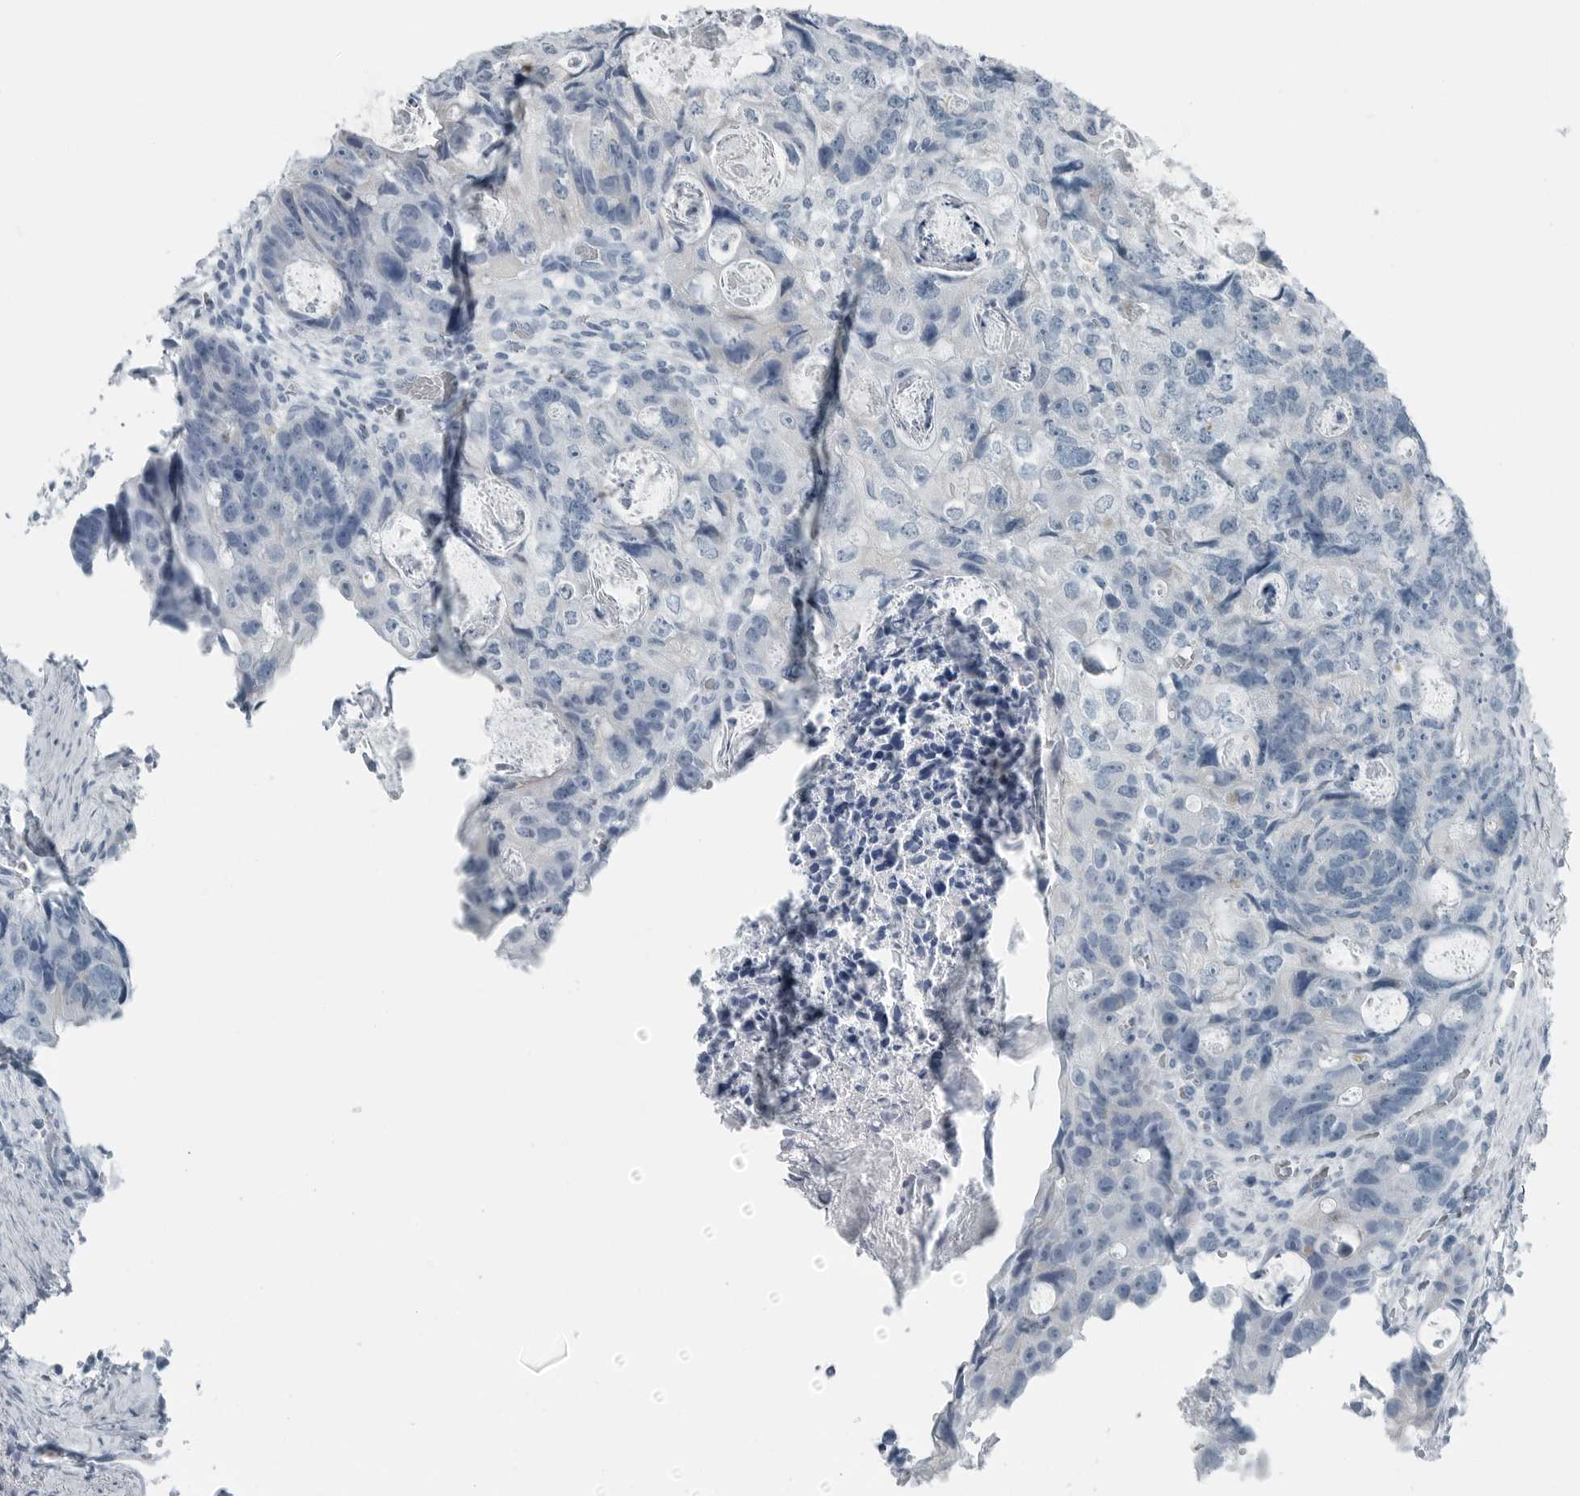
{"staining": {"intensity": "negative", "quantity": "none", "location": "none"}, "tissue": "colorectal cancer", "cell_type": "Tumor cells", "image_type": "cancer", "snomed": [{"axis": "morphology", "description": "Adenocarcinoma, NOS"}, {"axis": "topography", "description": "Rectum"}], "caption": "This is an IHC photomicrograph of colorectal cancer (adenocarcinoma). There is no positivity in tumor cells.", "gene": "ZPBP2", "patient": {"sex": "male", "age": 59}}